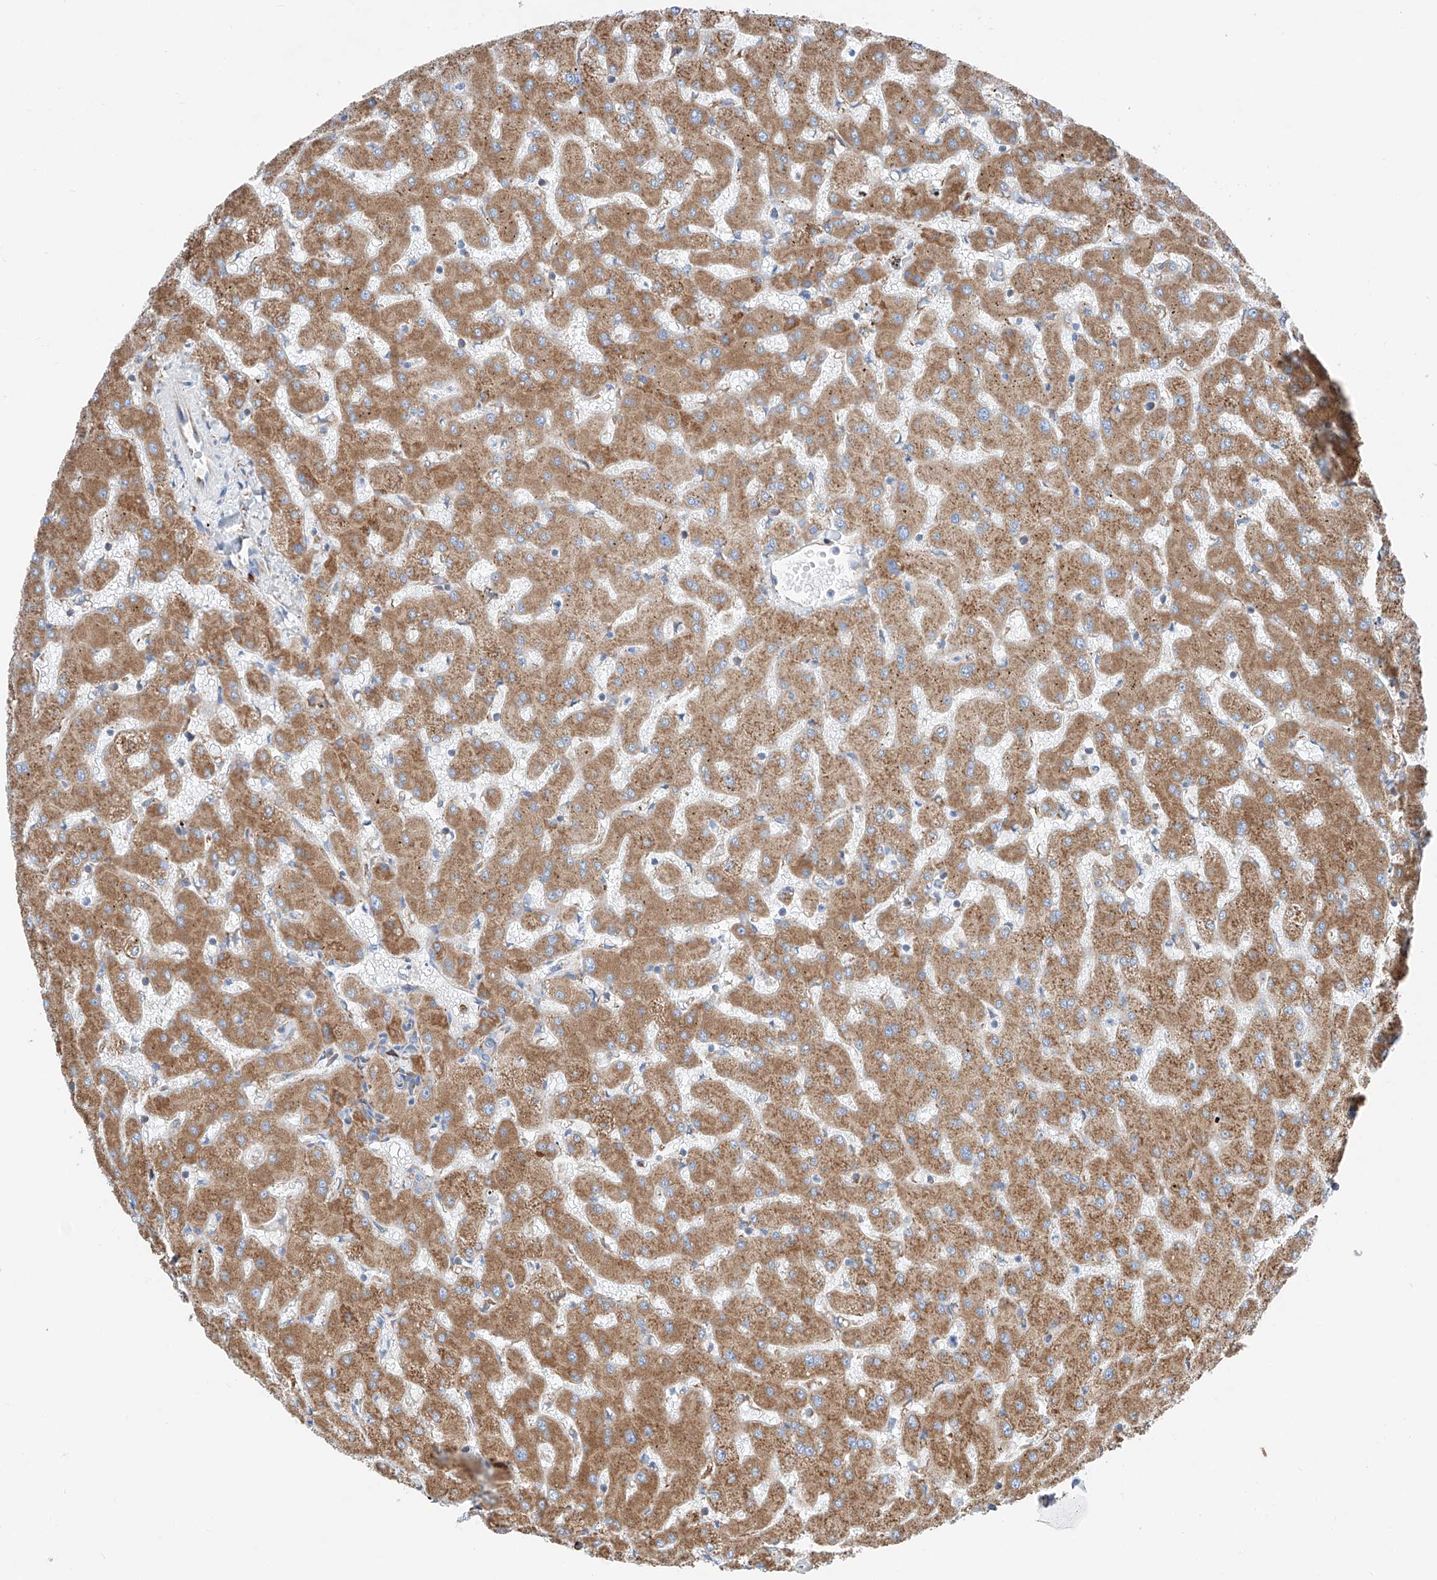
{"staining": {"intensity": "negative", "quantity": "none", "location": "none"}, "tissue": "liver", "cell_type": "Cholangiocytes", "image_type": "normal", "snomed": [{"axis": "morphology", "description": "Normal tissue, NOS"}, {"axis": "topography", "description": "Liver"}], "caption": "Immunohistochemistry histopathology image of unremarkable human liver stained for a protein (brown), which demonstrates no expression in cholangiocytes. (Stains: DAB IHC with hematoxylin counter stain, Microscopy: brightfield microscopy at high magnification).", "gene": "CRELD1", "patient": {"sex": "female", "age": 63}}